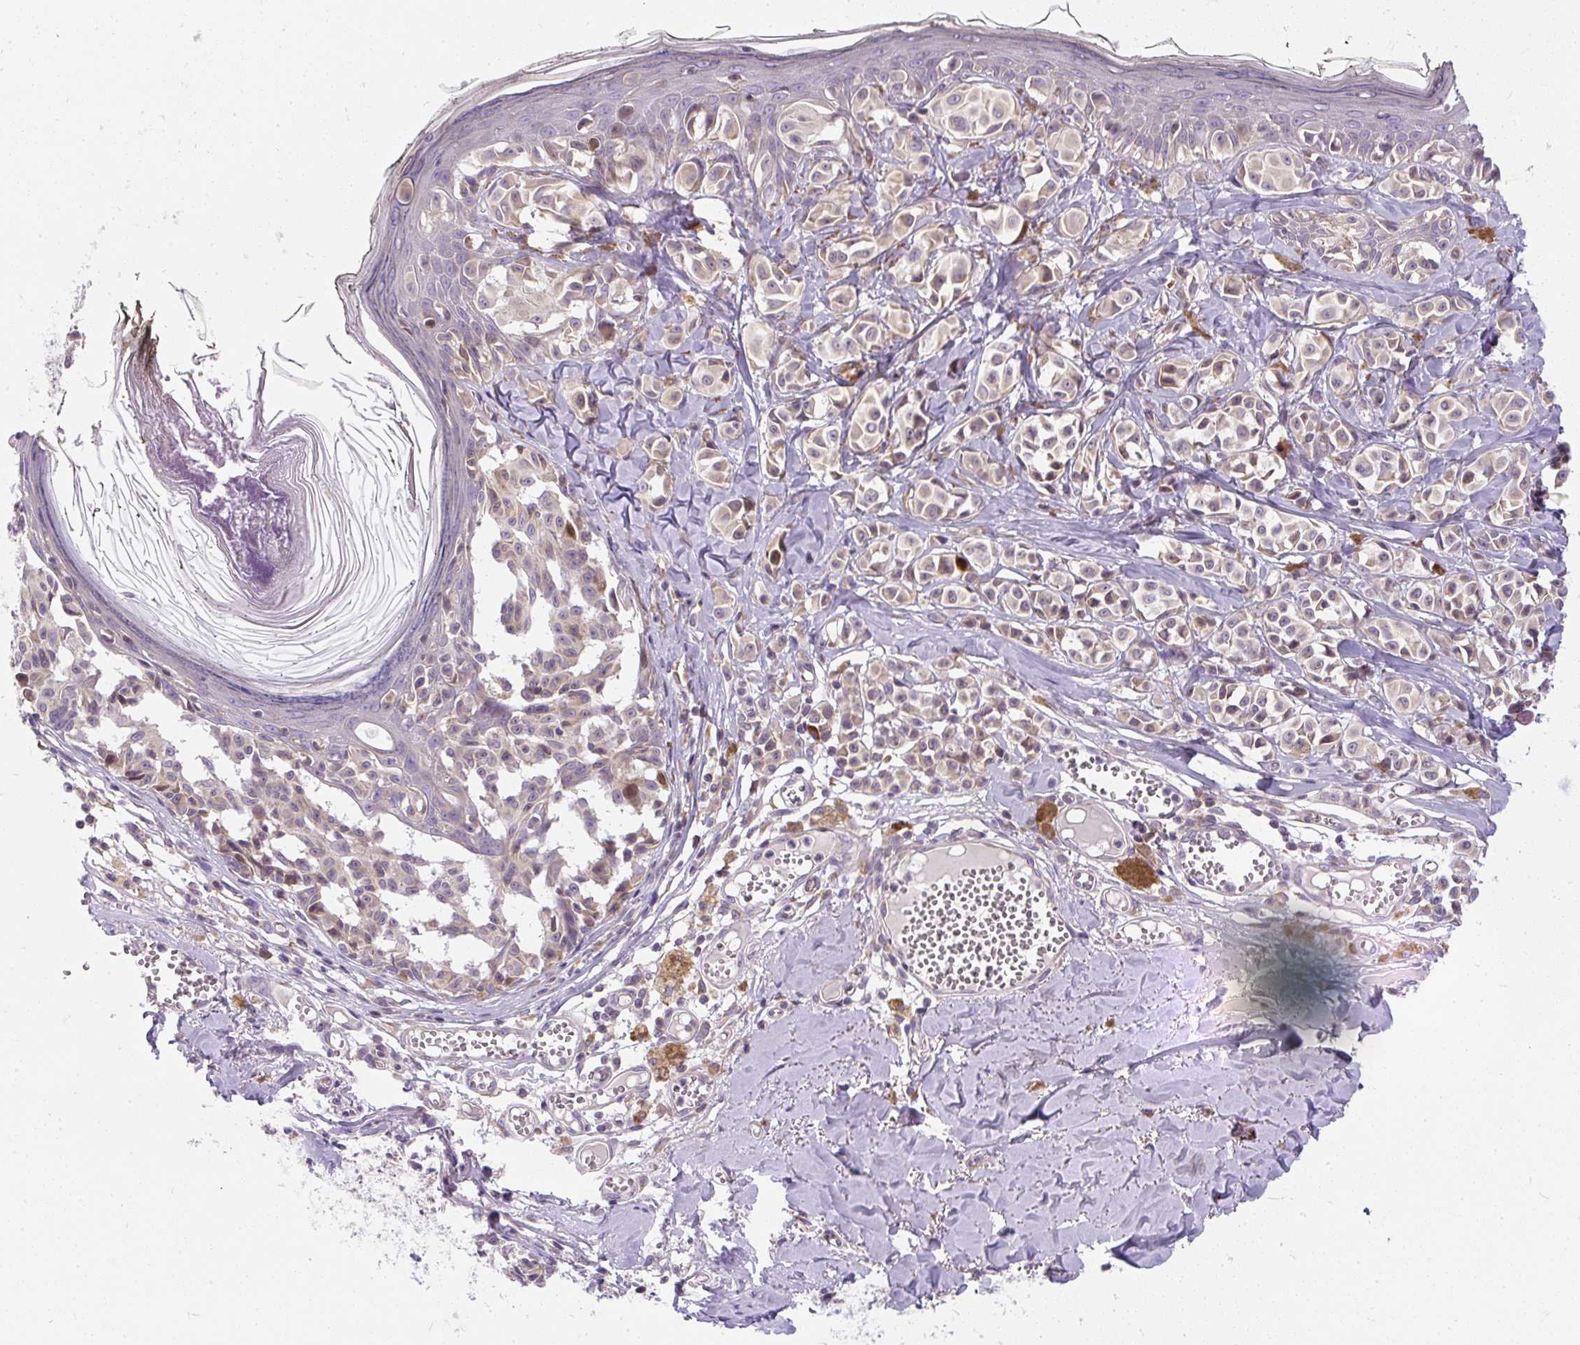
{"staining": {"intensity": "weak", "quantity": "25%-75%", "location": "cytoplasmic/membranous,nuclear"}, "tissue": "melanoma", "cell_type": "Tumor cells", "image_type": "cancer", "snomed": [{"axis": "morphology", "description": "Malignant melanoma, NOS"}, {"axis": "topography", "description": "Skin"}], "caption": "IHC histopathology image of neoplastic tissue: human malignant melanoma stained using immunohistochemistry demonstrates low levels of weak protein expression localized specifically in the cytoplasmic/membranous and nuclear of tumor cells, appearing as a cytoplasmic/membranous and nuclear brown color.", "gene": "CYP20A1", "patient": {"sex": "female", "age": 43}}